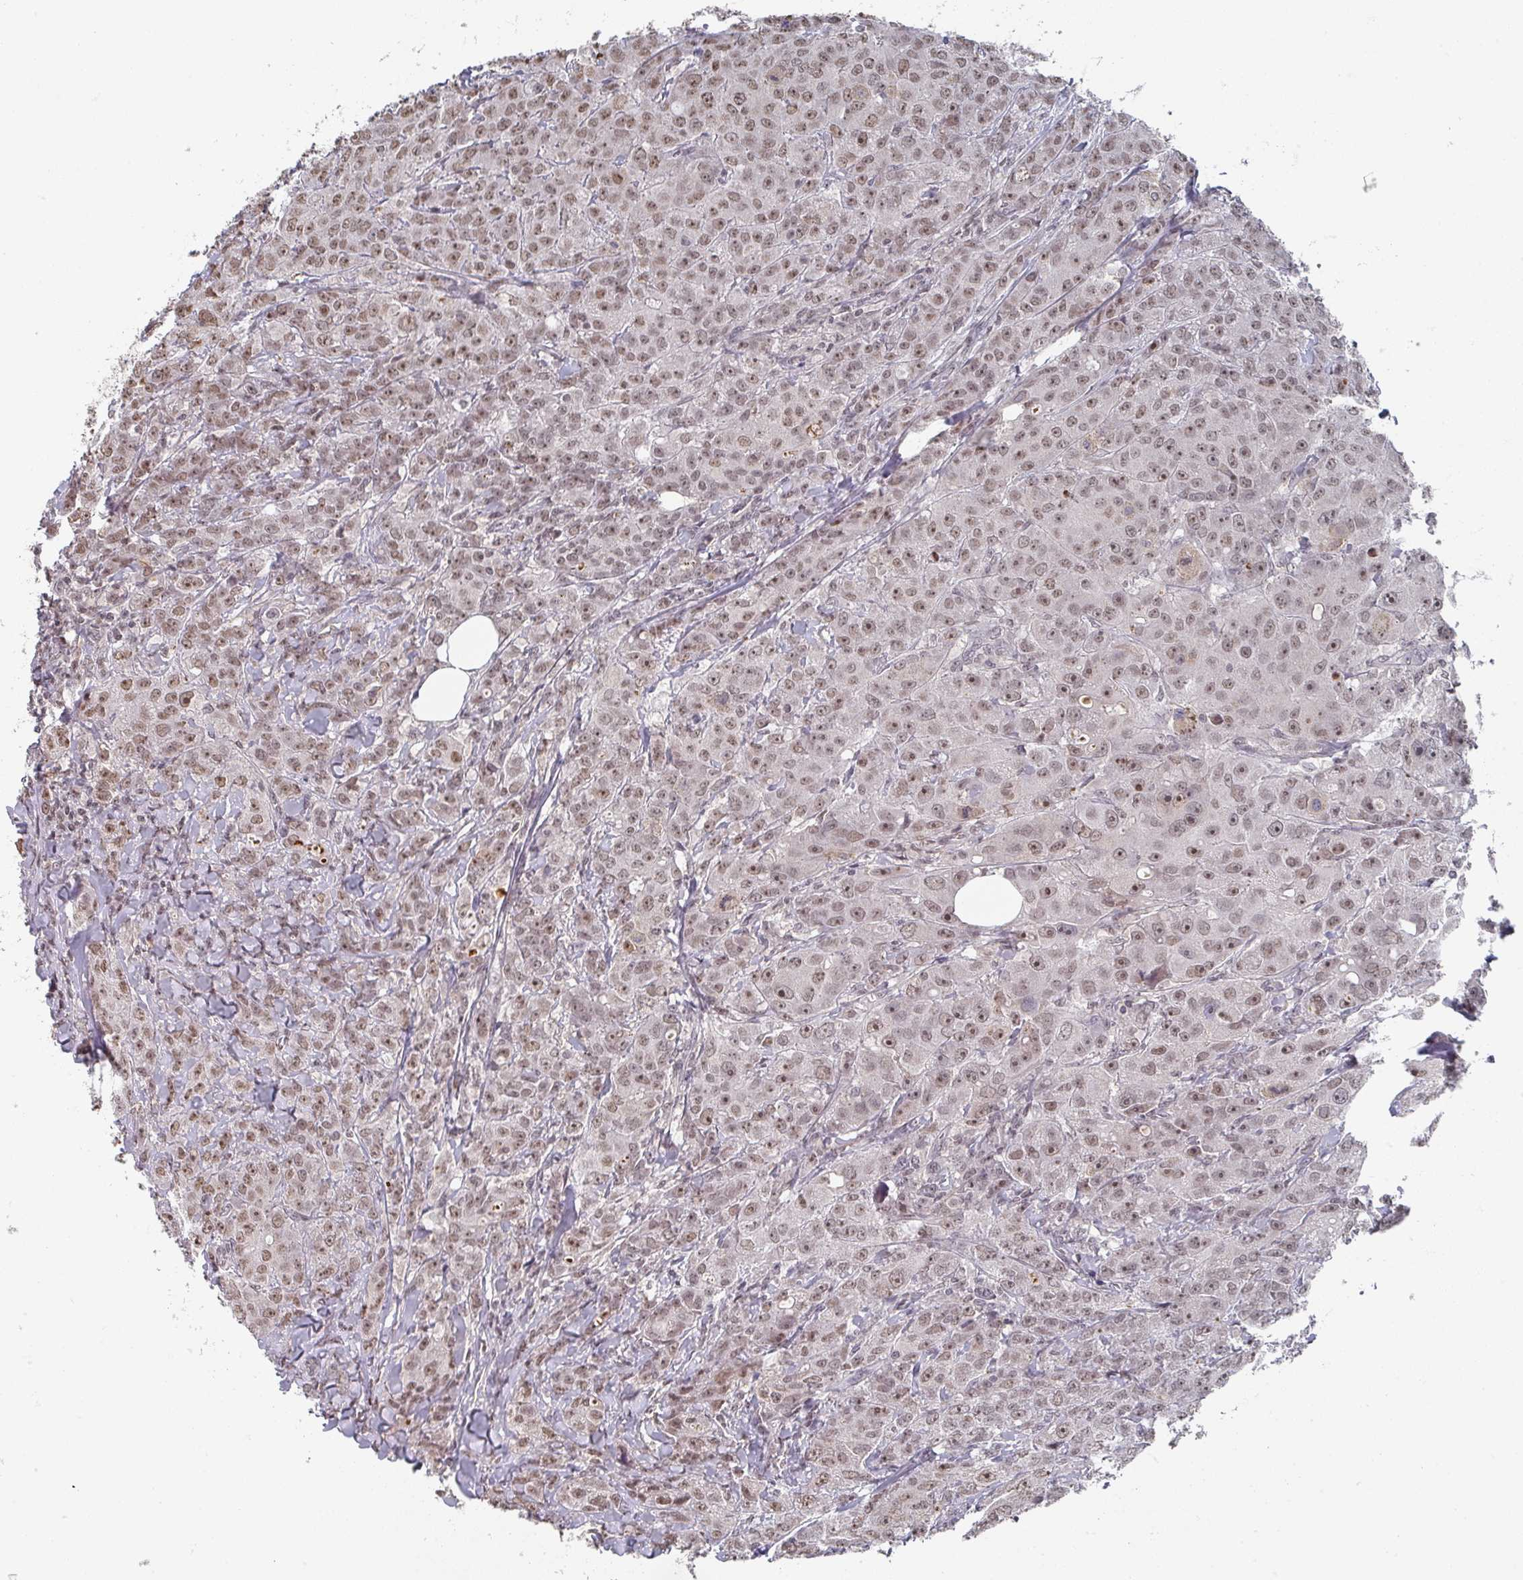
{"staining": {"intensity": "moderate", "quantity": ">75%", "location": "nuclear"}, "tissue": "breast cancer", "cell_type": "Tumor cells", "image_type": "cancer", "snomed": [{"axis": "morphology", "description": "Duct carcinoma"}, {"axis": "topography", "description": "Breast"}], "caption": "Immunohistochemical staining of human intraductal carcinoma (breast) exhibits medium levels of moderate nuclear positivity in approximately >75% of tumor cells.", "gene": "ZNF654", "patient": {"sex": "female", "age": 43}}